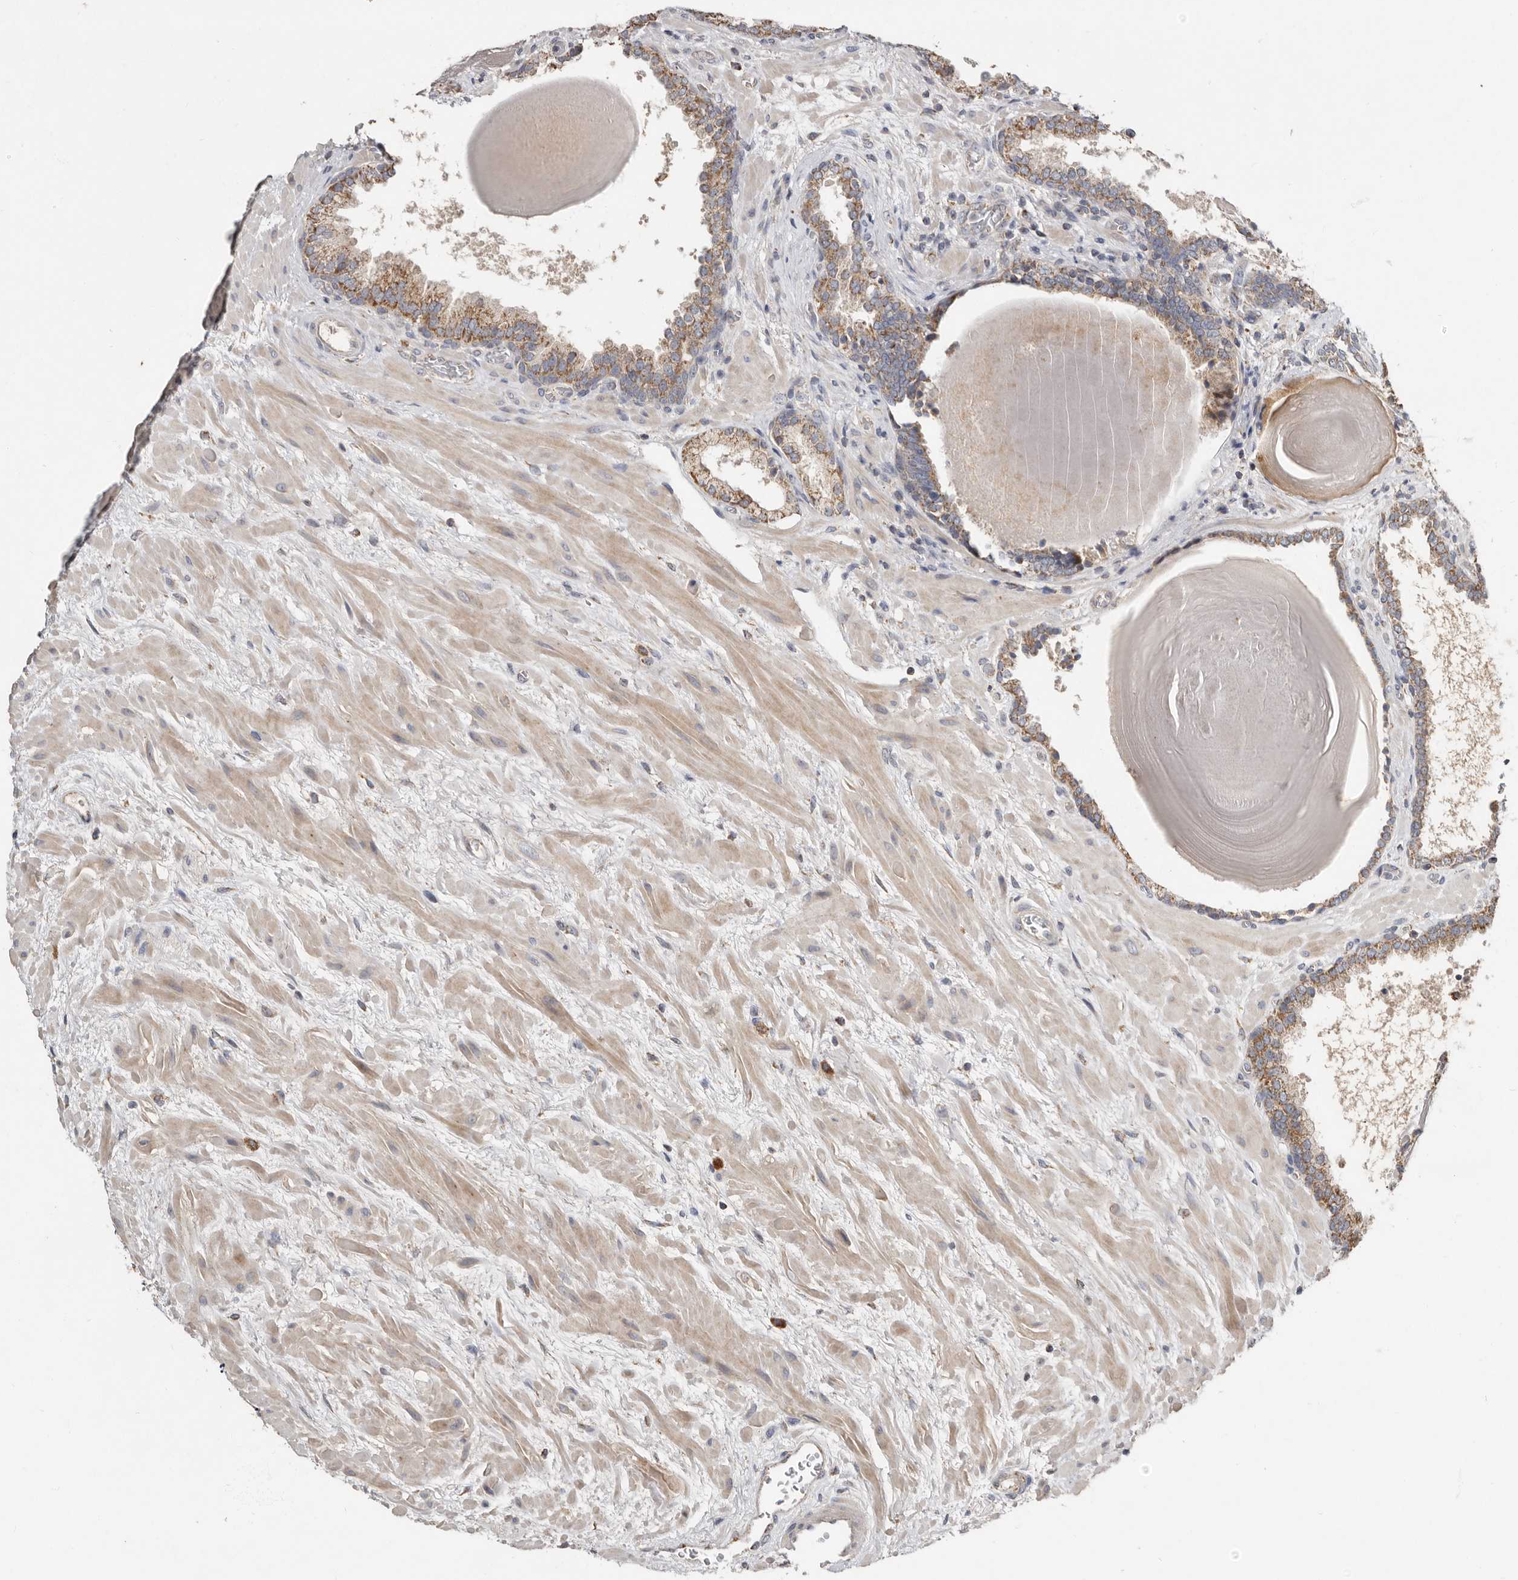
{"staining": {"intensity": "moderate", "quantity": "25%-75%", "location": "cytoplasmic/membranous"}, "tissue": "prostate", "cell_type": "Glandular cells", "image_type": "normal", "snomed": [{"axis": "morphology", "description": "Normal tissue, NOS"}, {"axis": "topography", "description": "Prostate"}], "caption": "Protein staining shows moderate cytoplasmic/membranous staining in about 25%-75% of glandular cells in normal prostate.", "gene": "KIF26B", "patient": {"sex": "male", "age": 48}}